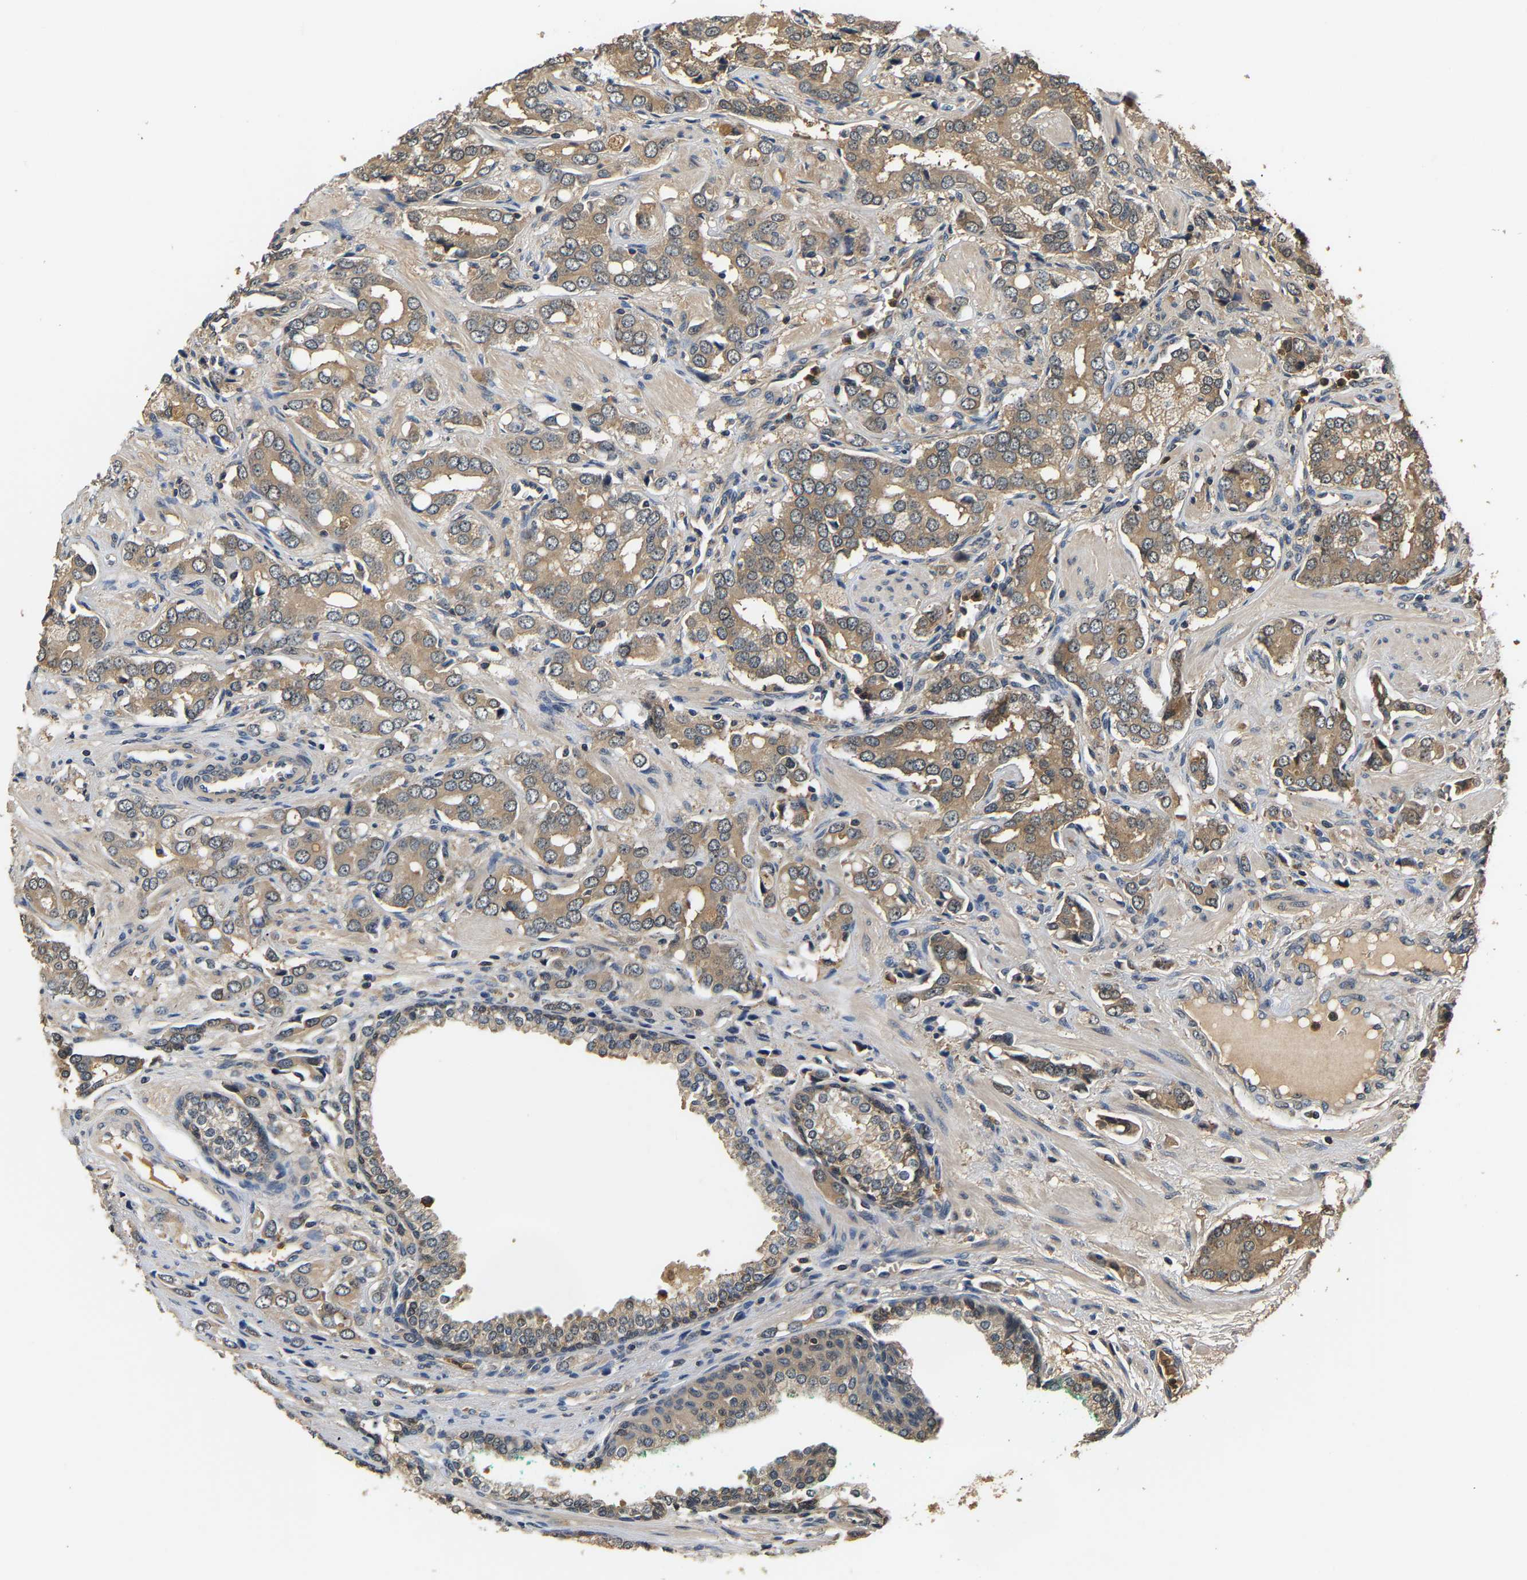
{"staining": {"intensity": "moderate", "quantity": ">75%", "location": "cytoplasmic/membranous"}, "tissue": "prostate cancer", "cell_type": "Tumor cells", "image_type": "cancer", "snomed": [{"axis": "morphology", "description": "Adenocarcinoma, High grade"}, {"axis": "topography", "description": "Prostate"}], "caption": "DAB (3,3'-diaminobenzidine) immunohistochemical staining of prostate adenocarcinoma (high-grade) demonstrates moderate cytoplasmic/membranous protein positivity in approximately >75% of tumor cells.", "gene": "GPI", "patient": {"sex": "male", "age": 52}}